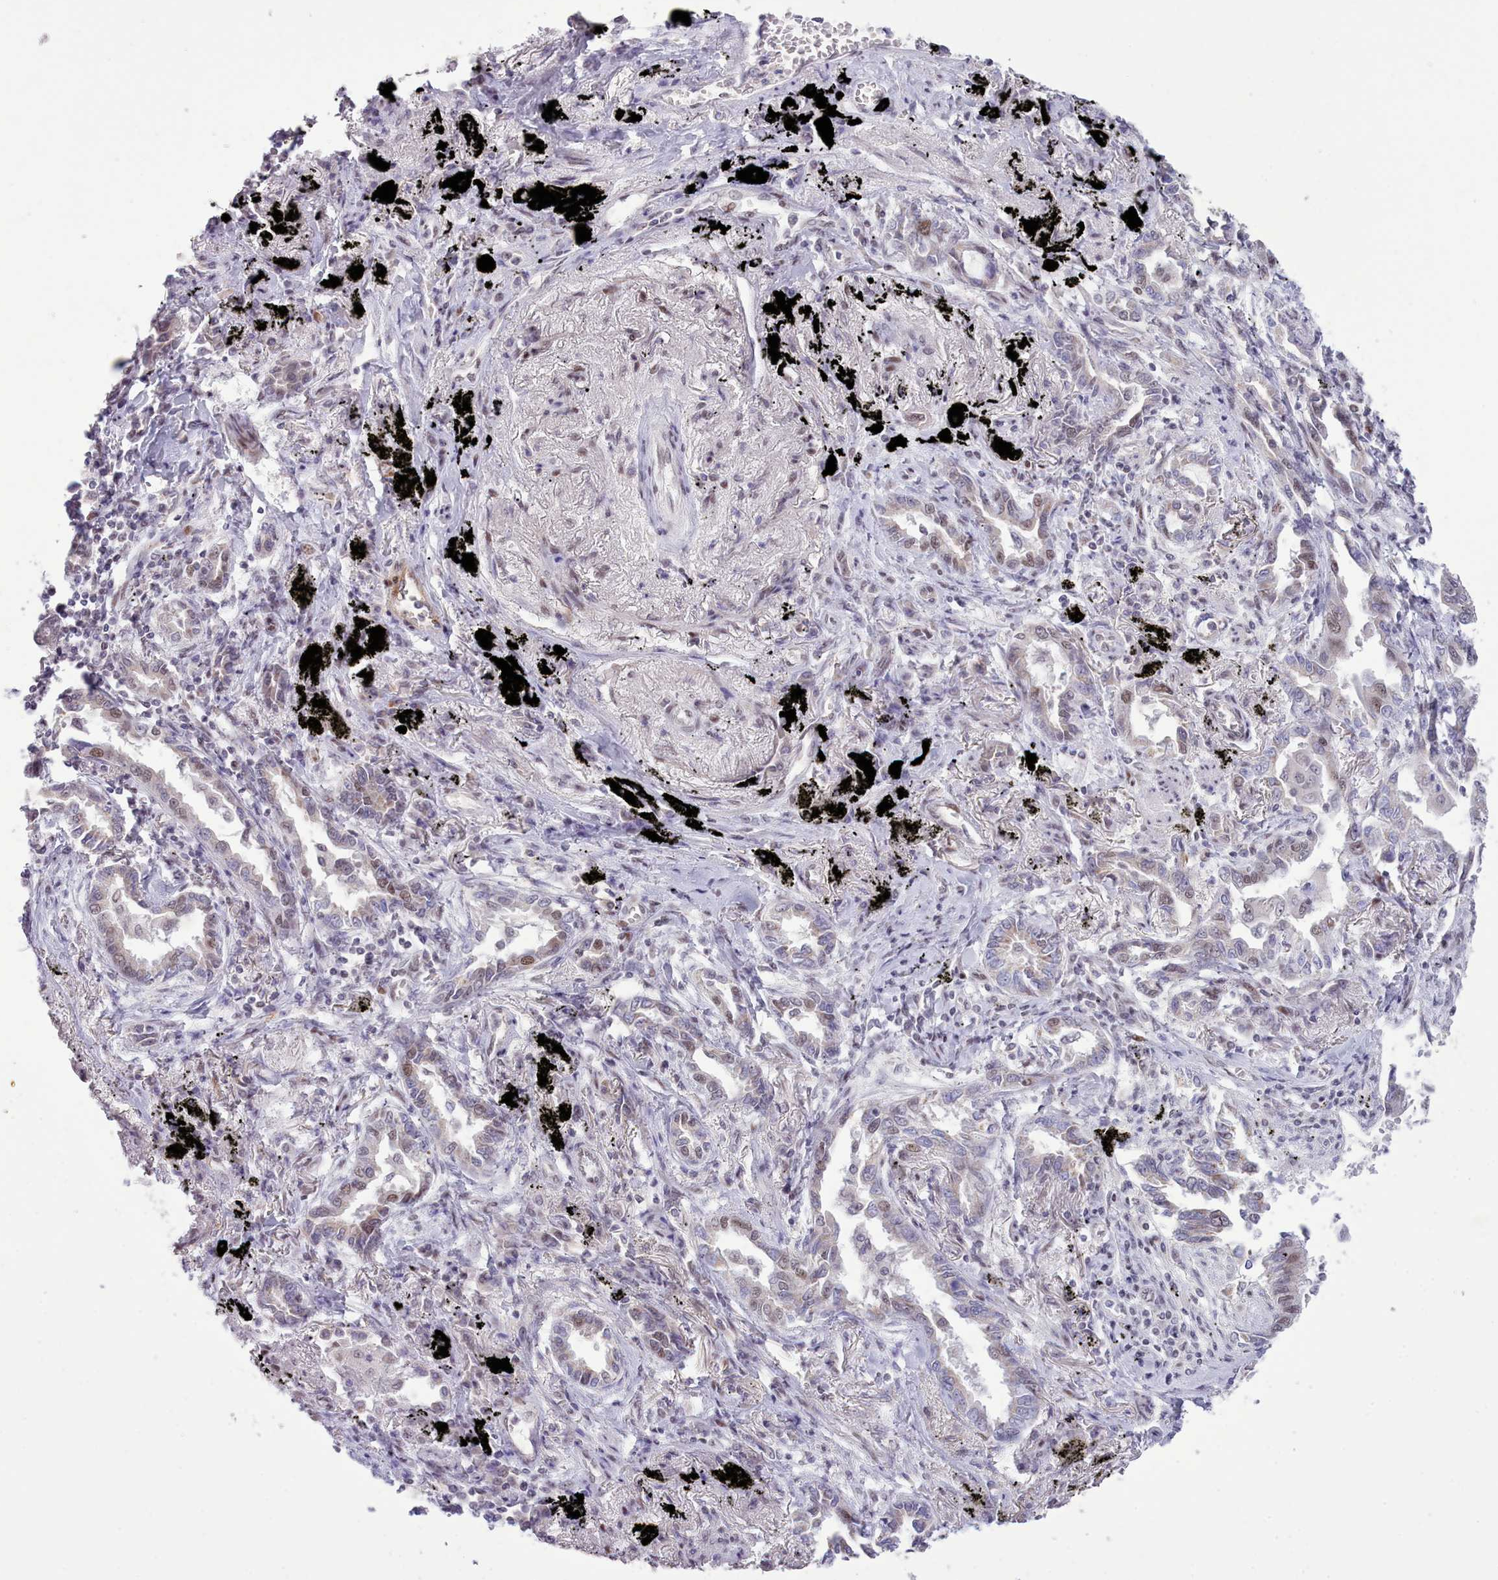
{"staining": {"intensity": "moderate", "quantity": "<25%", "location": "nuclear"}, "tissue": "lung cancer", "cell_type": "Tumor cells", "image_type": "cancer", "snomed": [{"axis": "morphology", "description": "Adenocarcinoma, NOS"}, {"axis": "topography", "description": "Lung"}], "caption": "A high-resolution image shows IHC staining of lung adenocarcinoma, which exhibits moderate nuclear expression in about <25% of tumor cells.", "gene": "RFX1", "patient": {"sex": "male", "age": 67}}